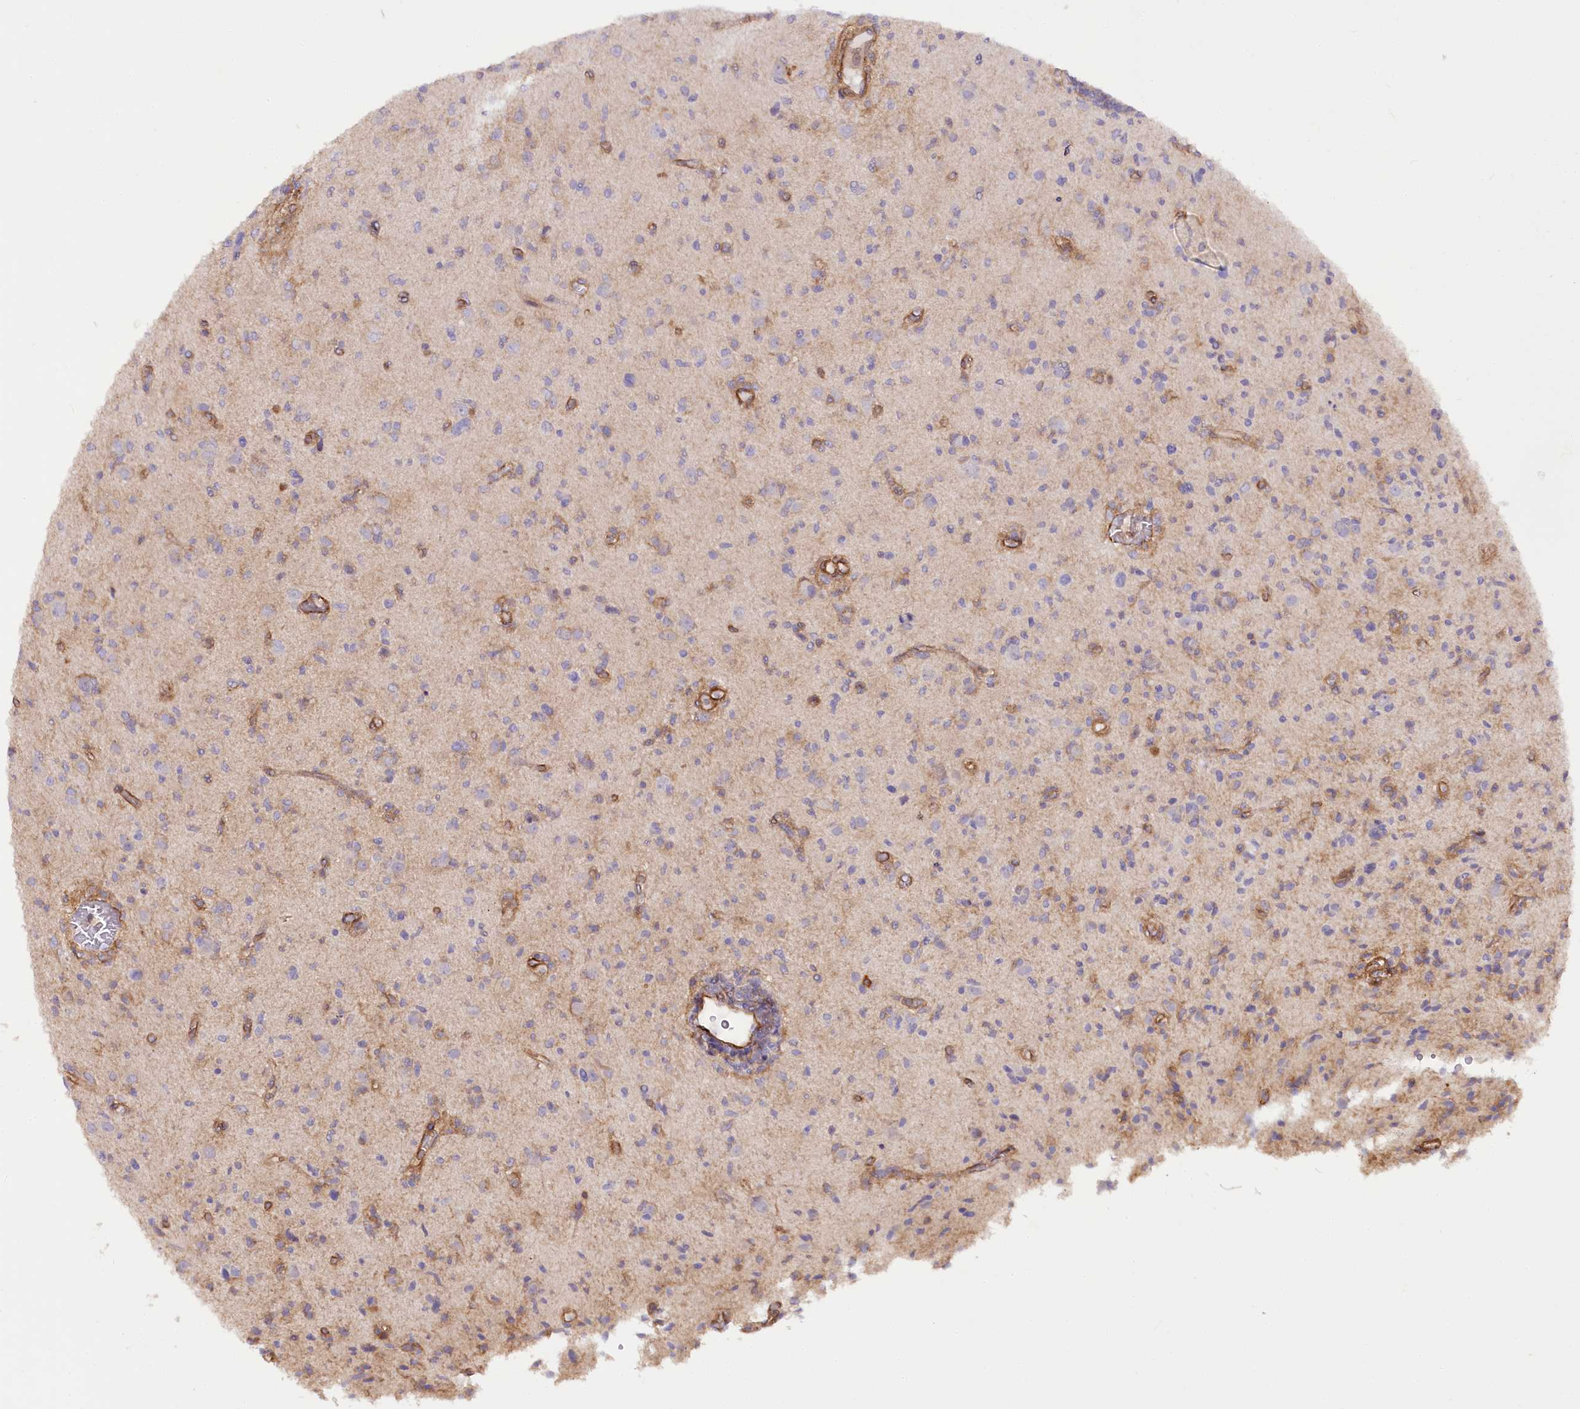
{"staining": {"intensity": "negative", "quantity": "none", "location": "none"}, "tissue": "glioma", "cell_type": "Tumor cells", "image_type": "cancer", "snomed": [{"axis": "morphology", "description": "Glioma, malignant, High grade"}, {"axis": "topography", "description": "Brain"}], "caption": "The IHC micrograph has no significant staining in tumor cells of glioma tissue.", "gene": "SYNPO2", "patient": {"sex": "female", "age": 57}}